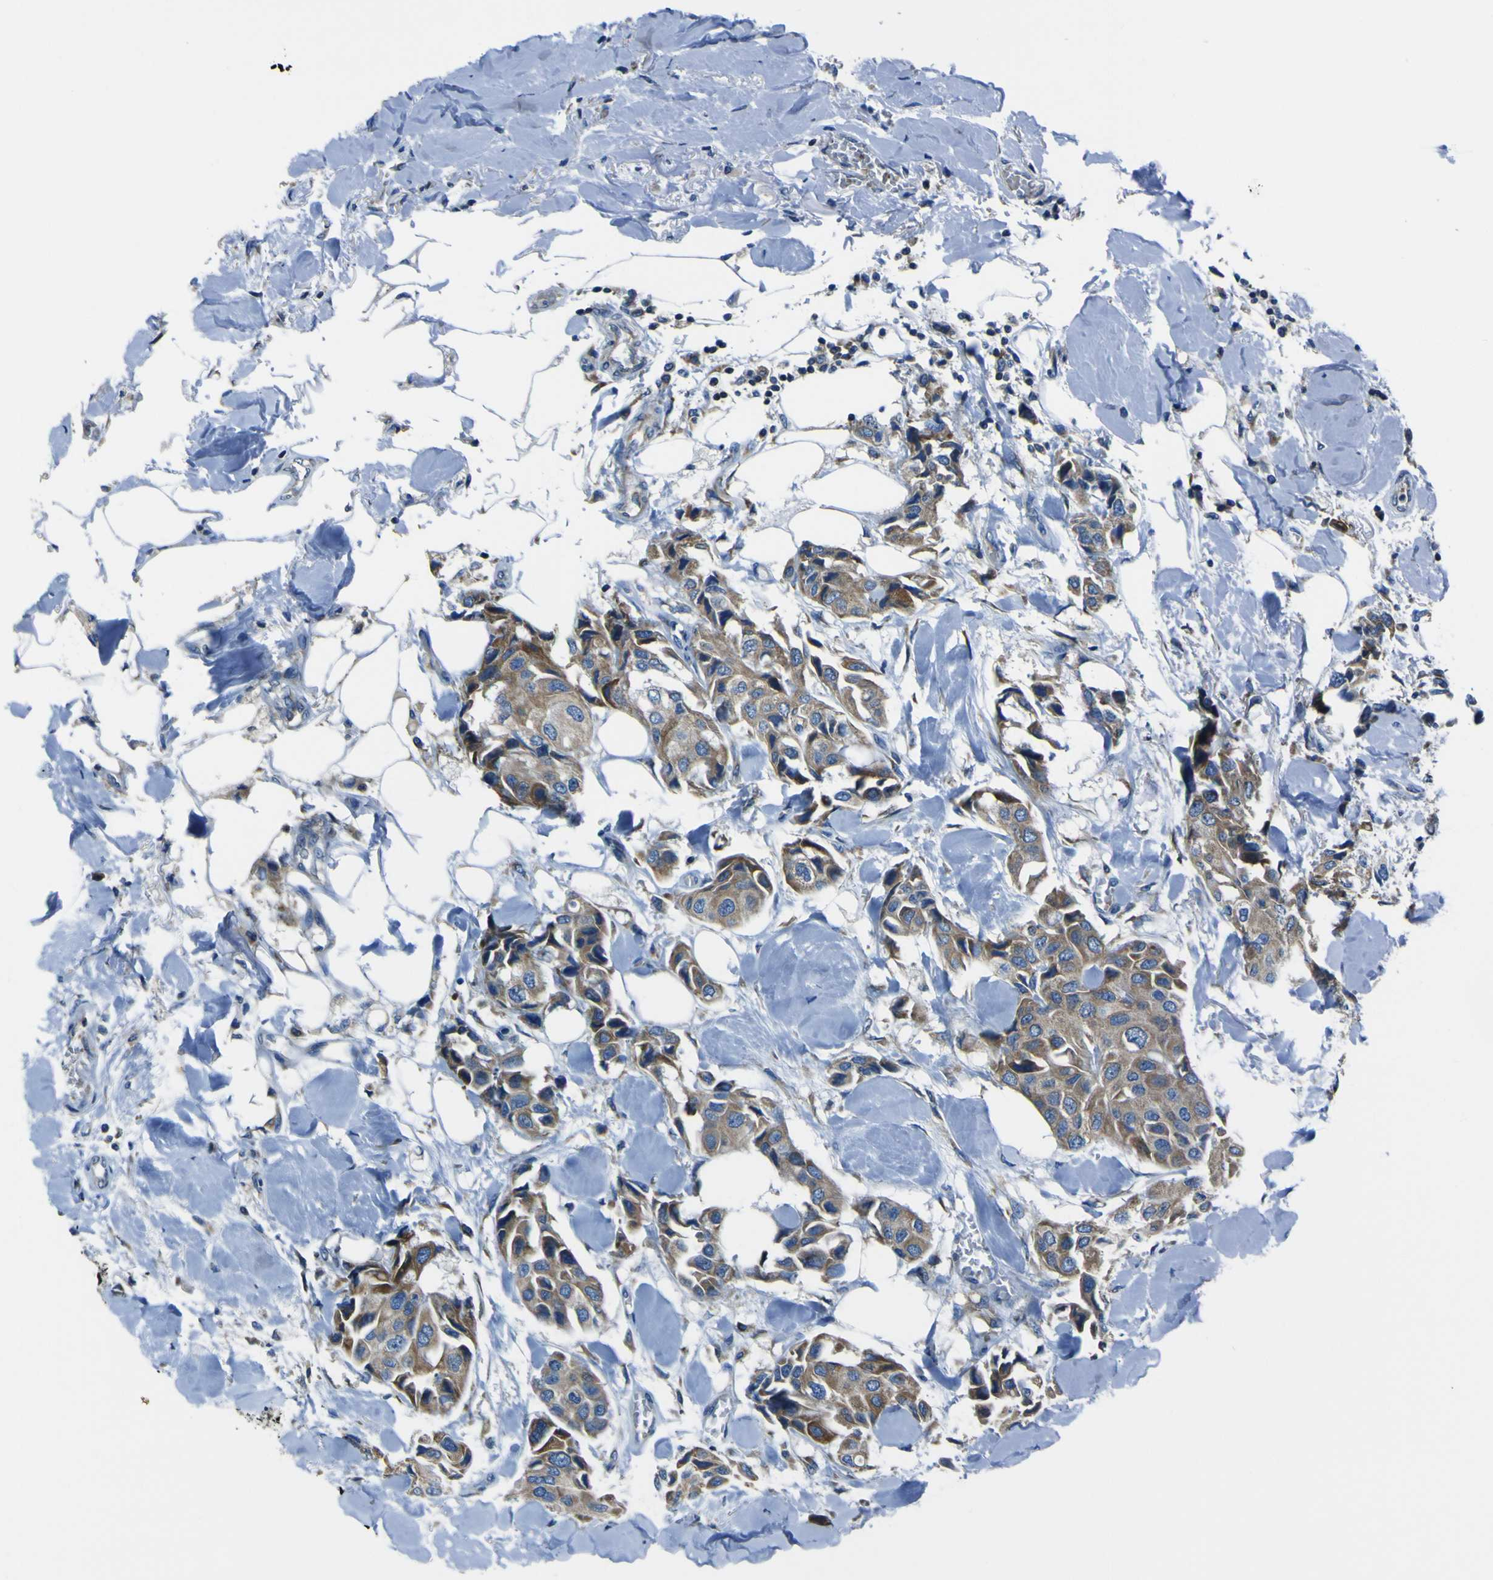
{"staining": {"intensity": "moderate", "quantity": ">75%", "location": "cytoplasmic/membranous"}, "tissue": "breast cancer", "cell_type": "Tumor cells", "image_type": "cancer", "snomed": [{"axis": "morphology", "description": "Duct carcinoma"}, {"axis": "topography", "description": "Breast"}], "caption": "Immunohistochemical staining of human breast cancer reveals medium levels of moderate cytoplasmic/membranous staining in approximately >75% of tumor cells.", "gene": "STIM1", "patient": {"sex": "female", "age": 80}}